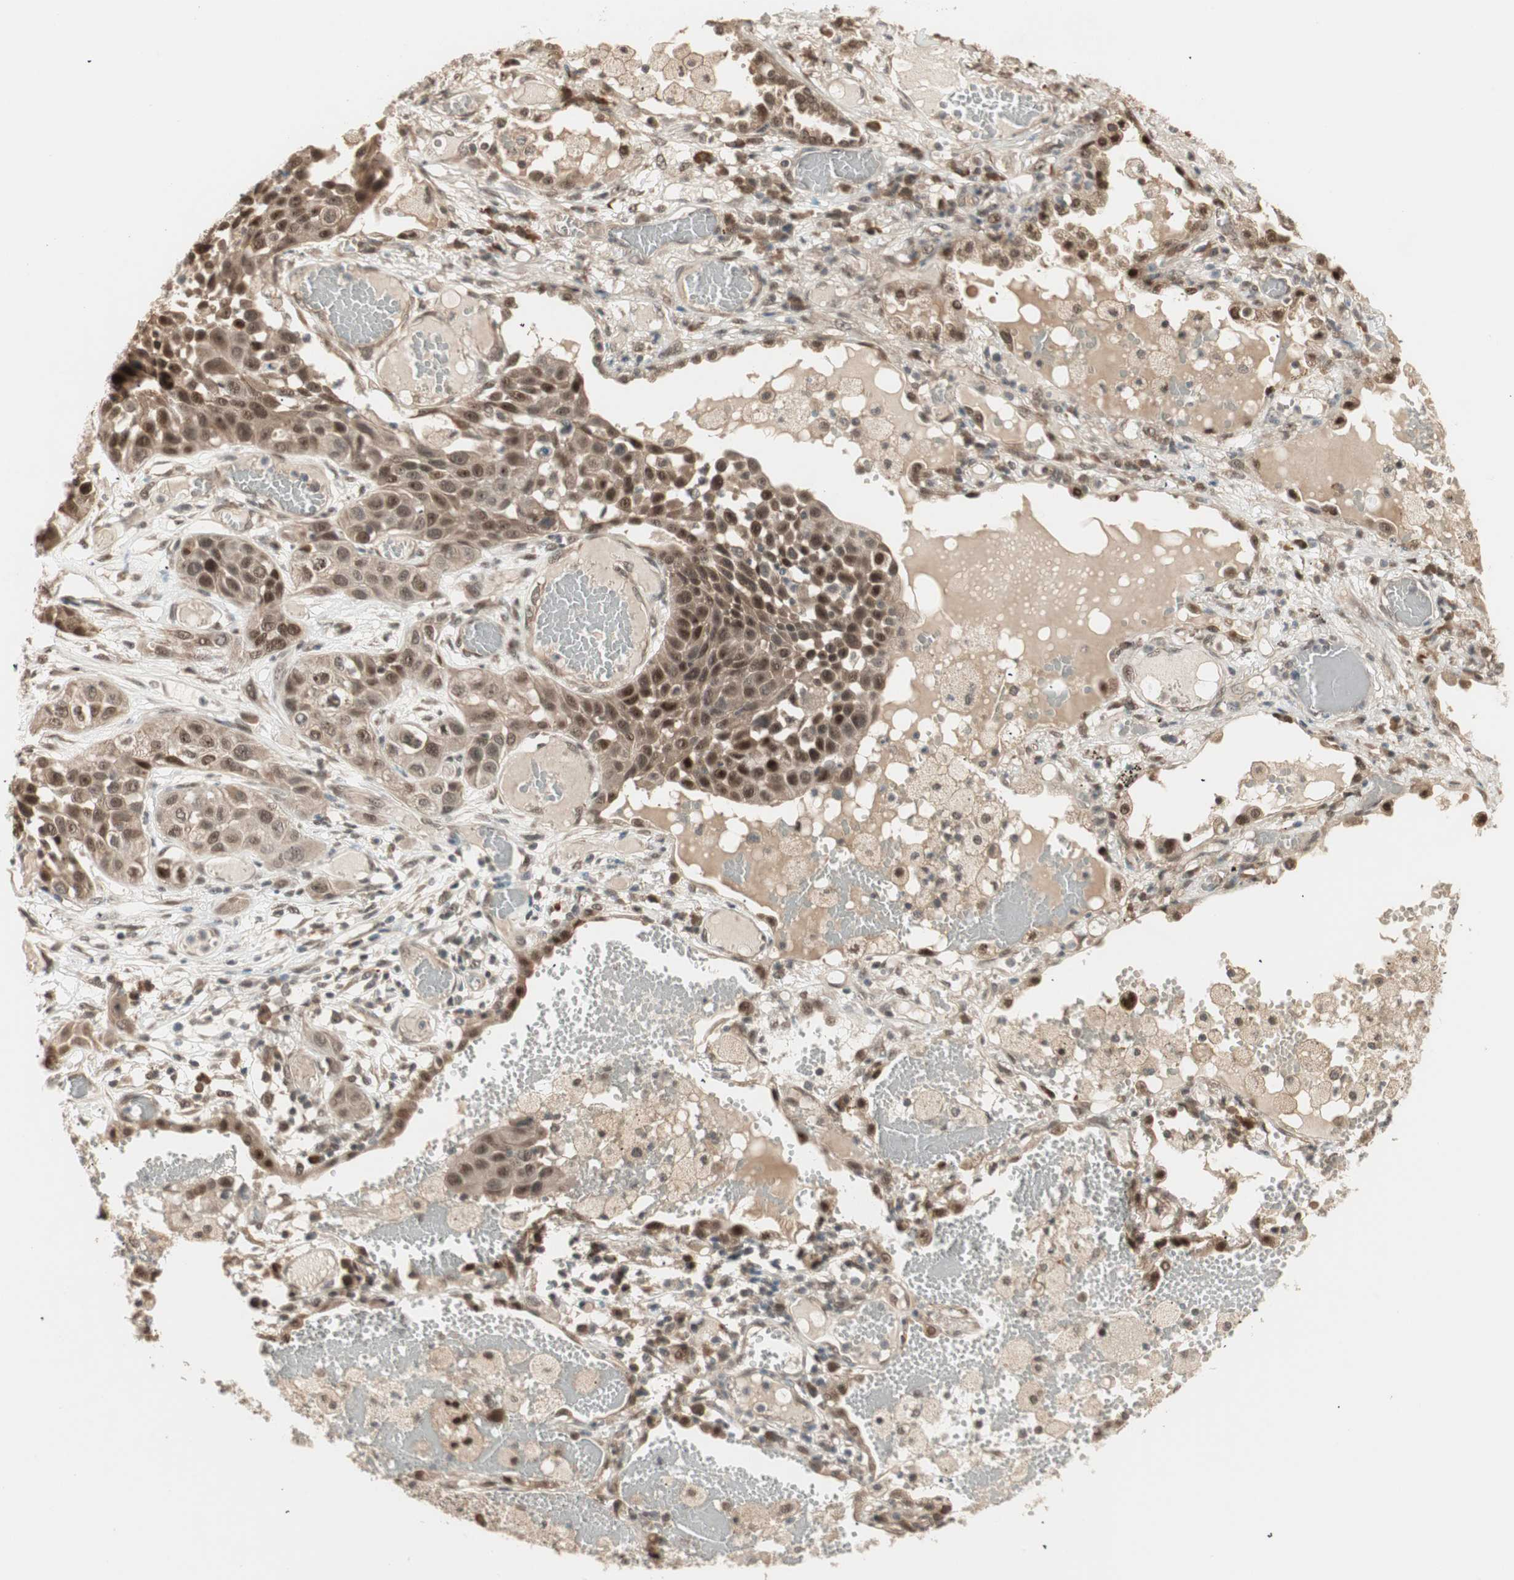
{"staining": {"intensity": "strong", "quantity": ">75%", "location": "cytoplasmic/membranous,nuclear"}, "tissue": "lung cancer", "cell_type": "Tumor cells", "image_type": "cancer", "snomed": [{"axis": "morphology", "description": "Squamous cell carcinoma, NOS"}, {"axis": "topography", "description": "Lung"}], "caption": "Immunohistochemistry staining of squamous cell carcinoma (lung), which reveals high levels of strong cytoplasmic/membranous and nuclear staining in about >75% of tumor cells indicating strong cytoplasmic/membranous and nuclear protein staining. The staining was performed using DAB (3,3'-diaminobenzidine) (brown) for protein detection and nuclei were counterstained in hematoxylin (blue).", "gene": "ZSCAN31", "patient": {"sex": "male", "age": 71}}